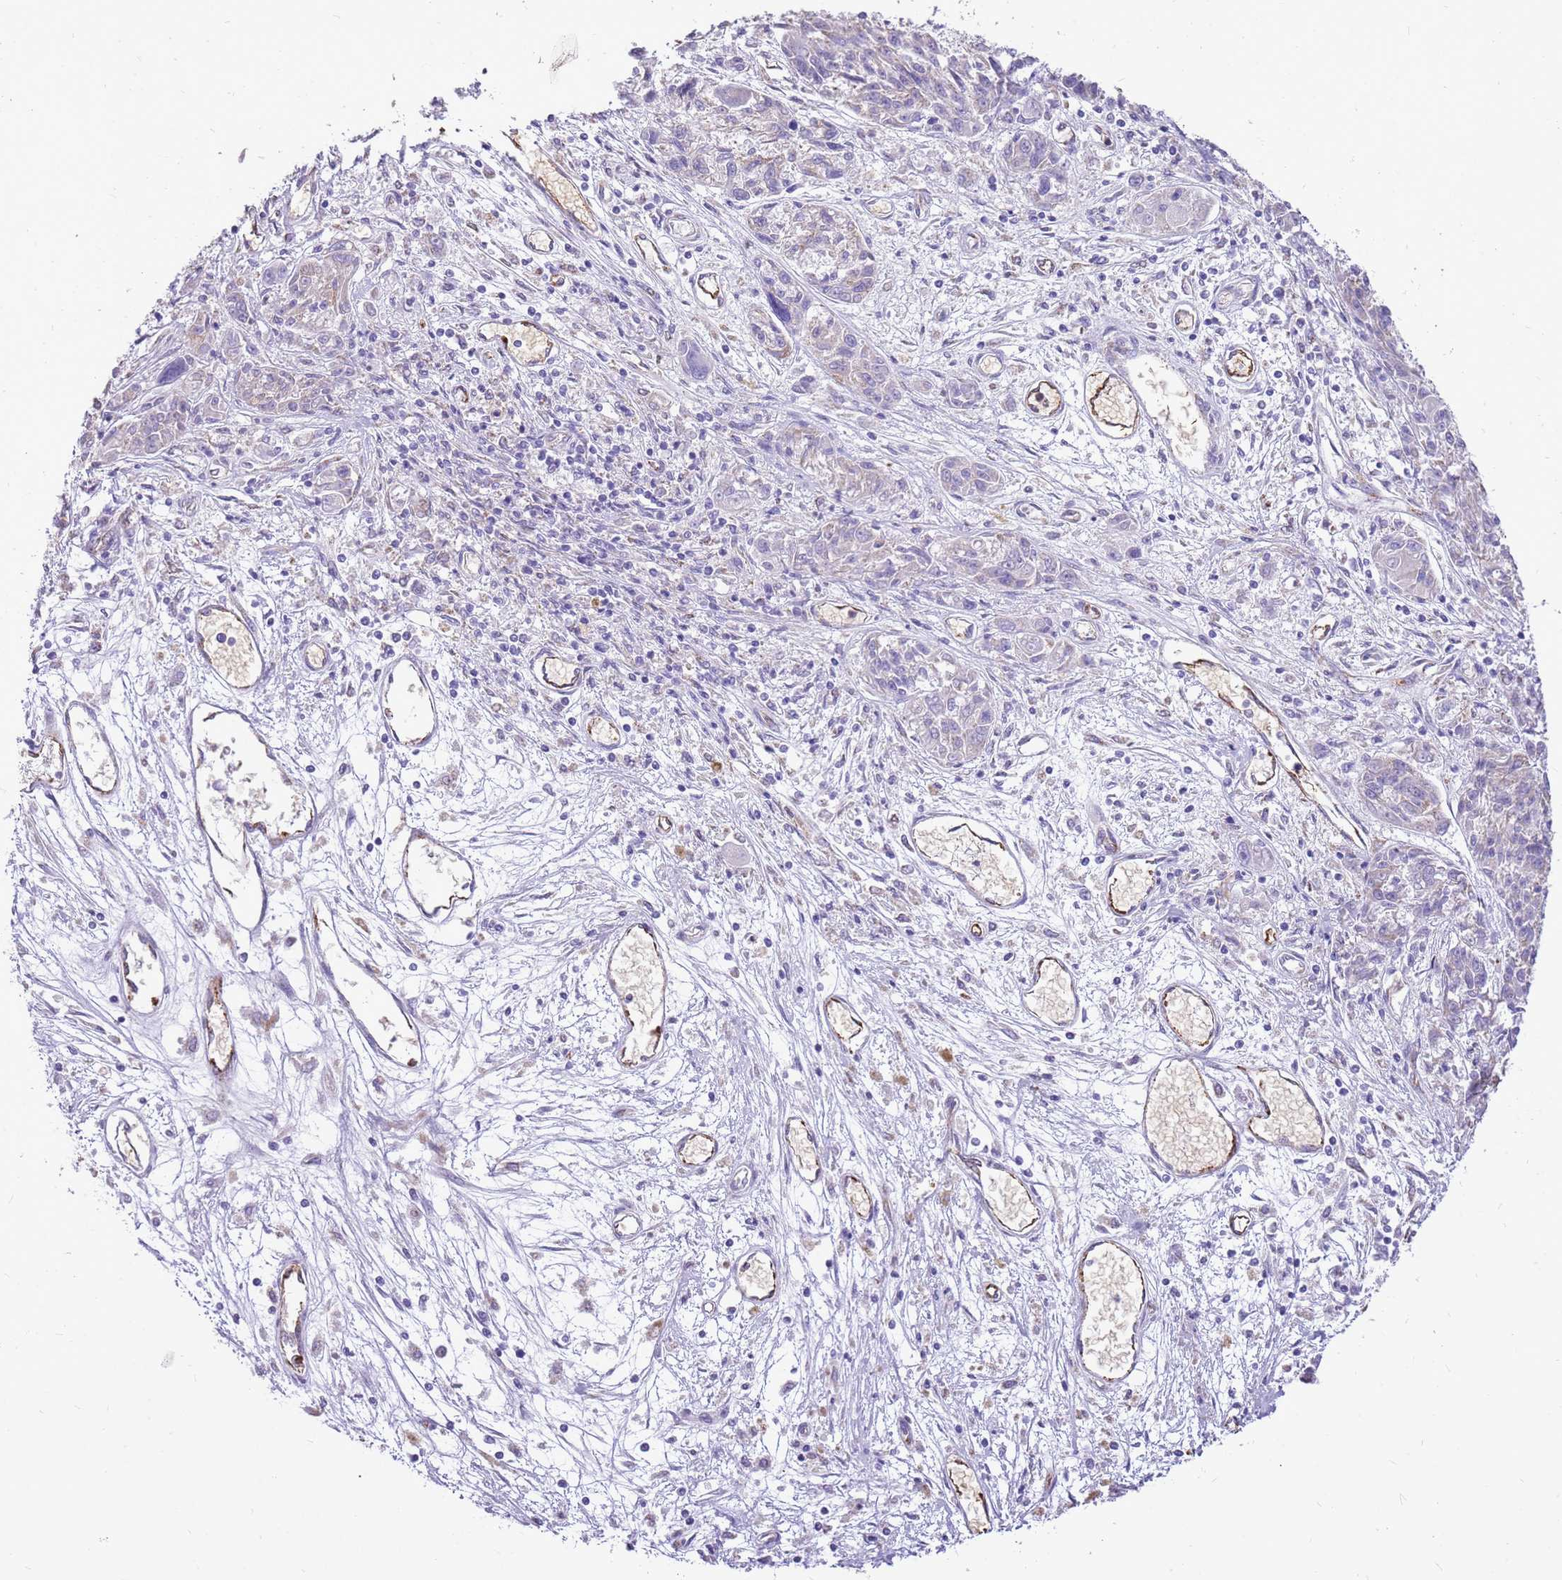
{"staining": {"intensity": "negative", "quantity": "none", "location": "none"}, "tissue": "melanoma", "cell_type": "Tumor cells", "image_type": "cancer", "snomed": [{"axis": "morphology", "description": "Malignant melanoma, NOS"}, {"axis": "topography", "description": "Skin"}], "caption": "This histopathology image is of melanoma stained with immunohistochemistry to label a protein in brown with the nuclei are counter-stained blue. There is no positivity in tumor cells.", "gene": "PCNX1", "patient": {"sex": "male", "age": 53}}